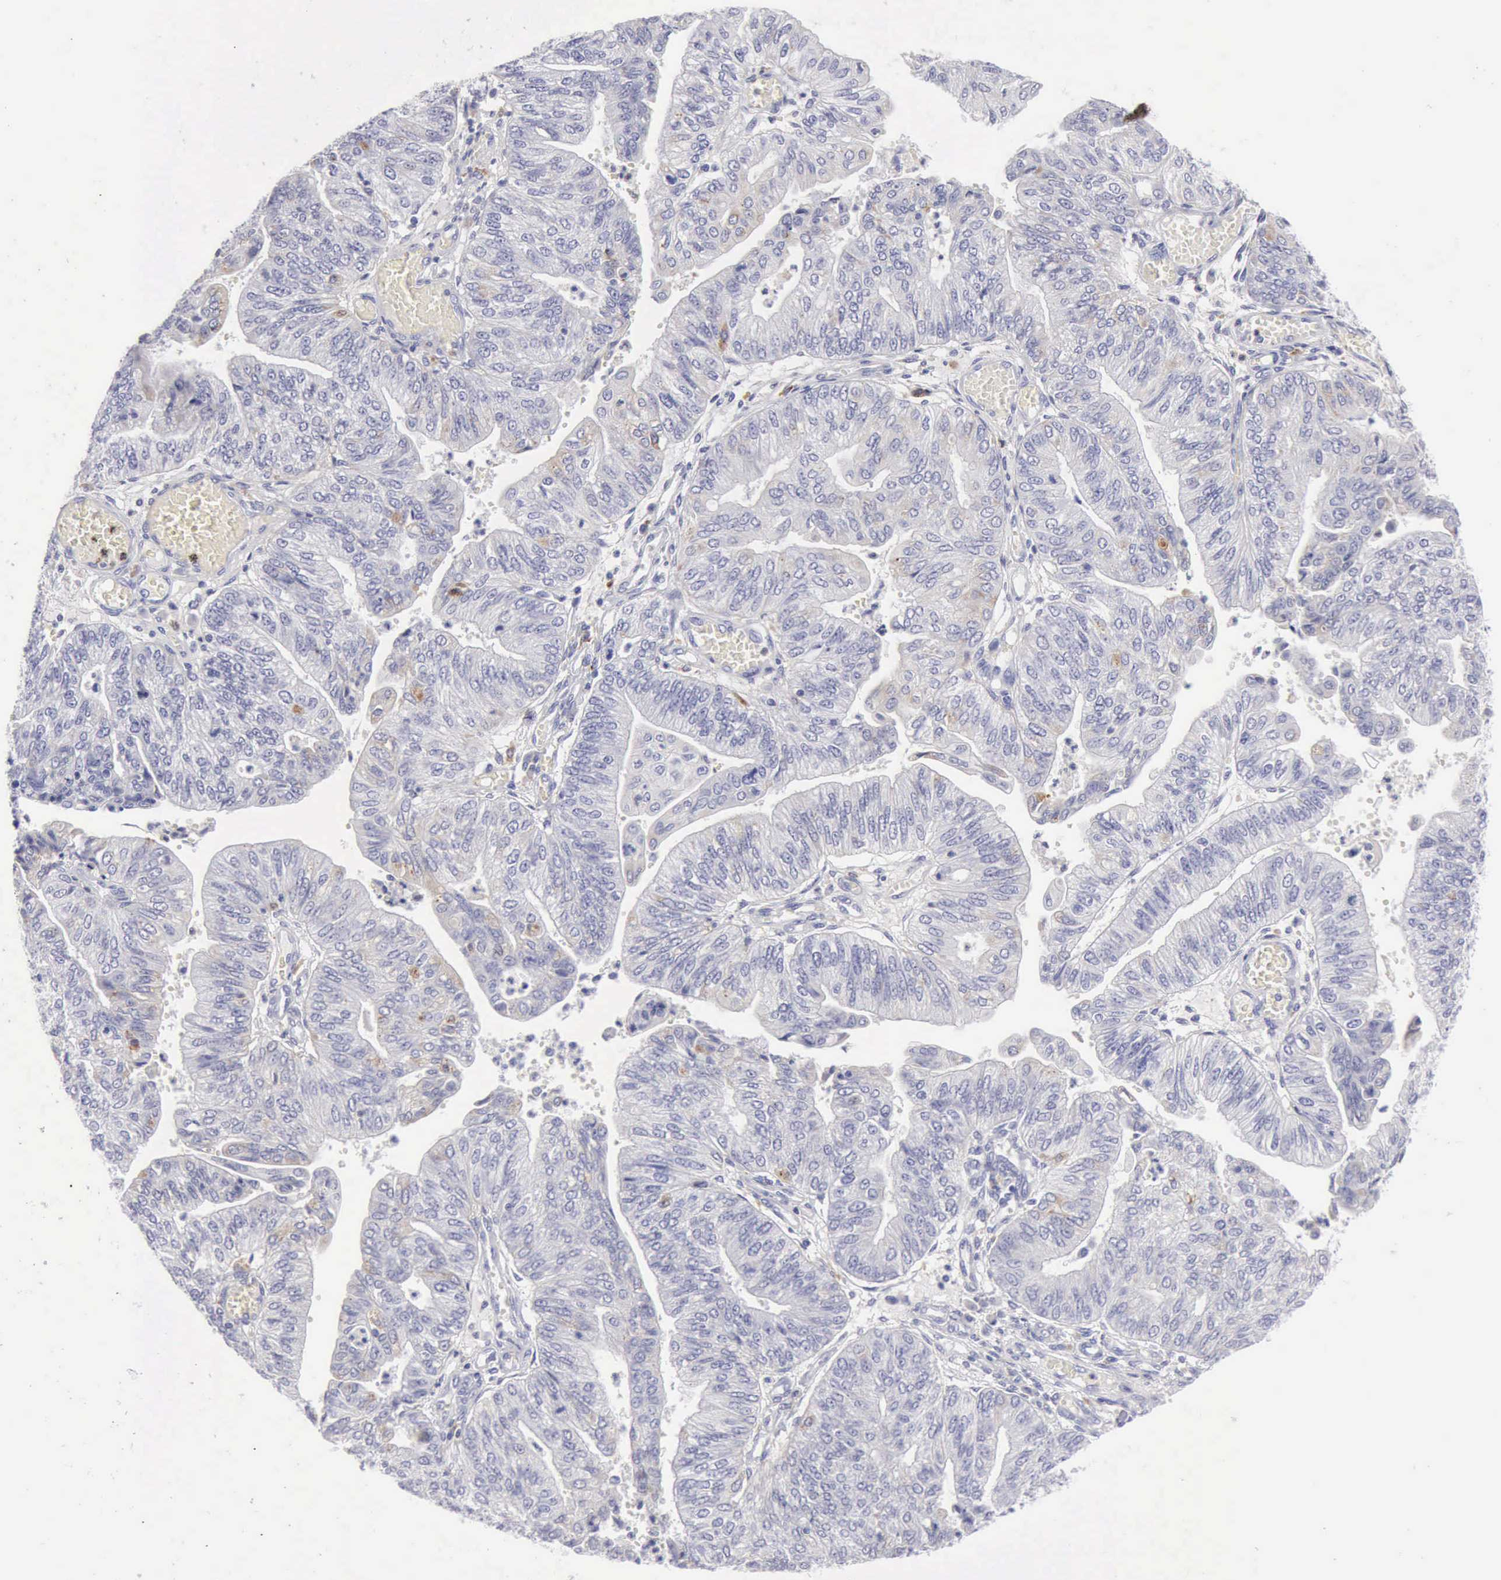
{"staining": {"intensity": "negative", "quantity": "none", "location": "none"}, "tissue": "endometrial cancer", "cell_type": "Tumor cells", "image_type": "cancer", "snomed": [{"axis": "morphology", "description": "Adenocarcinoma, NOS"}, {"axis": "topography", "description": "Endometrium"}], "caption": "DAB immunohistochemical staining of human endometrial cancer (adenocarcinoma) shows no significant expression in tumor cells.", "gene": "CTSS", "patient": {"sex": "female", "age": 59}}